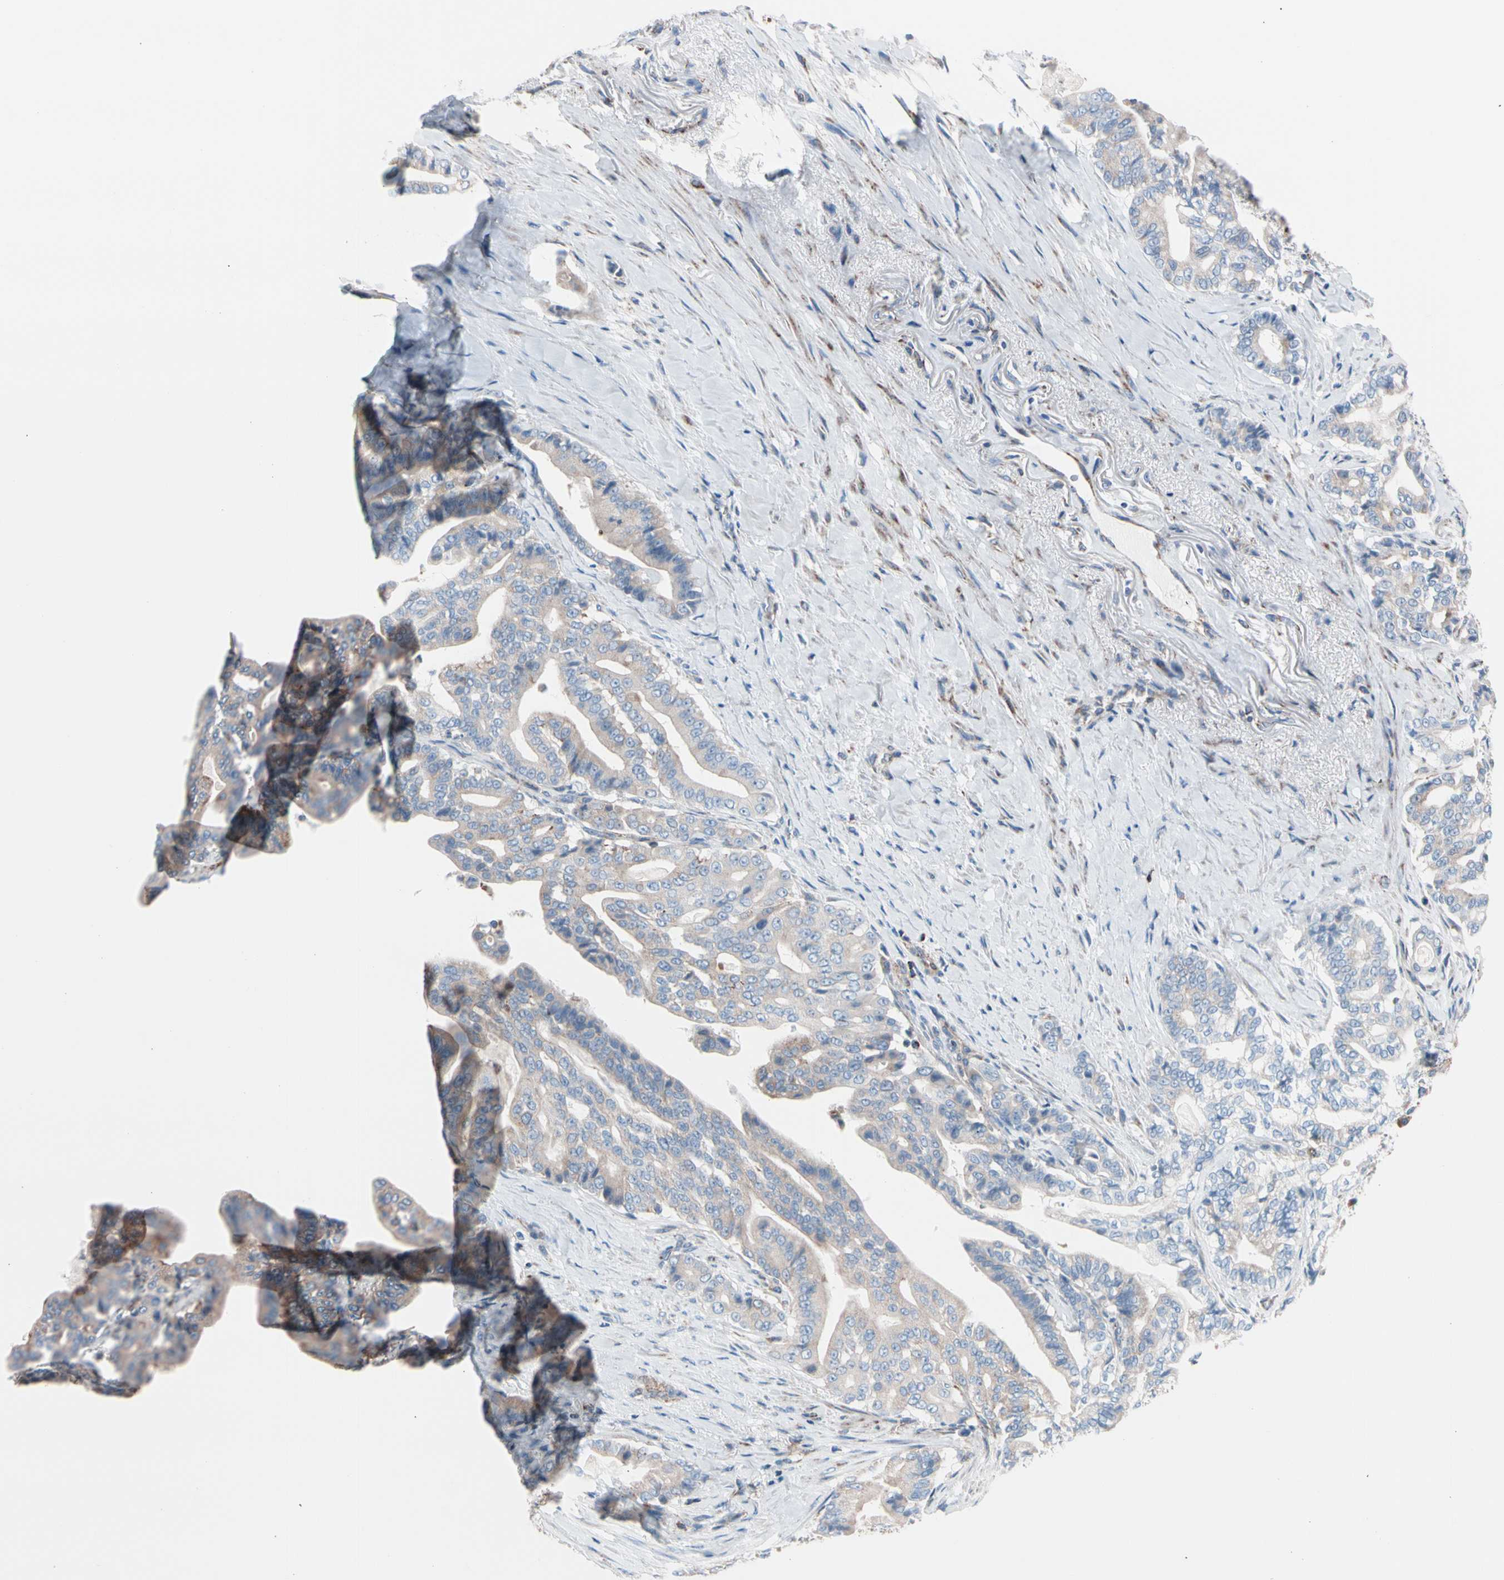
{"staining": {"intensity": "weak", "quantity": "25%-75%", "location": "cytoplasmic/membranous"}, "tissue": "pancreatic cancer", "cell_type": "Tumor cells", "image_type": "cancer", "snomed": [{"axis": "morphology", "description": "Adenocarcinoma, NOS"}, {"axis": "topography", "description": "Pancreas"}], "caption": "Tumor cells reveal low levels of weak cytoplasmic/membranous staining in approximately 25%-75% of cells in pancreatic cancer (adenocarcinoma).", "gene": "HK1", "patient": {"sex": "male", "age": 63}}